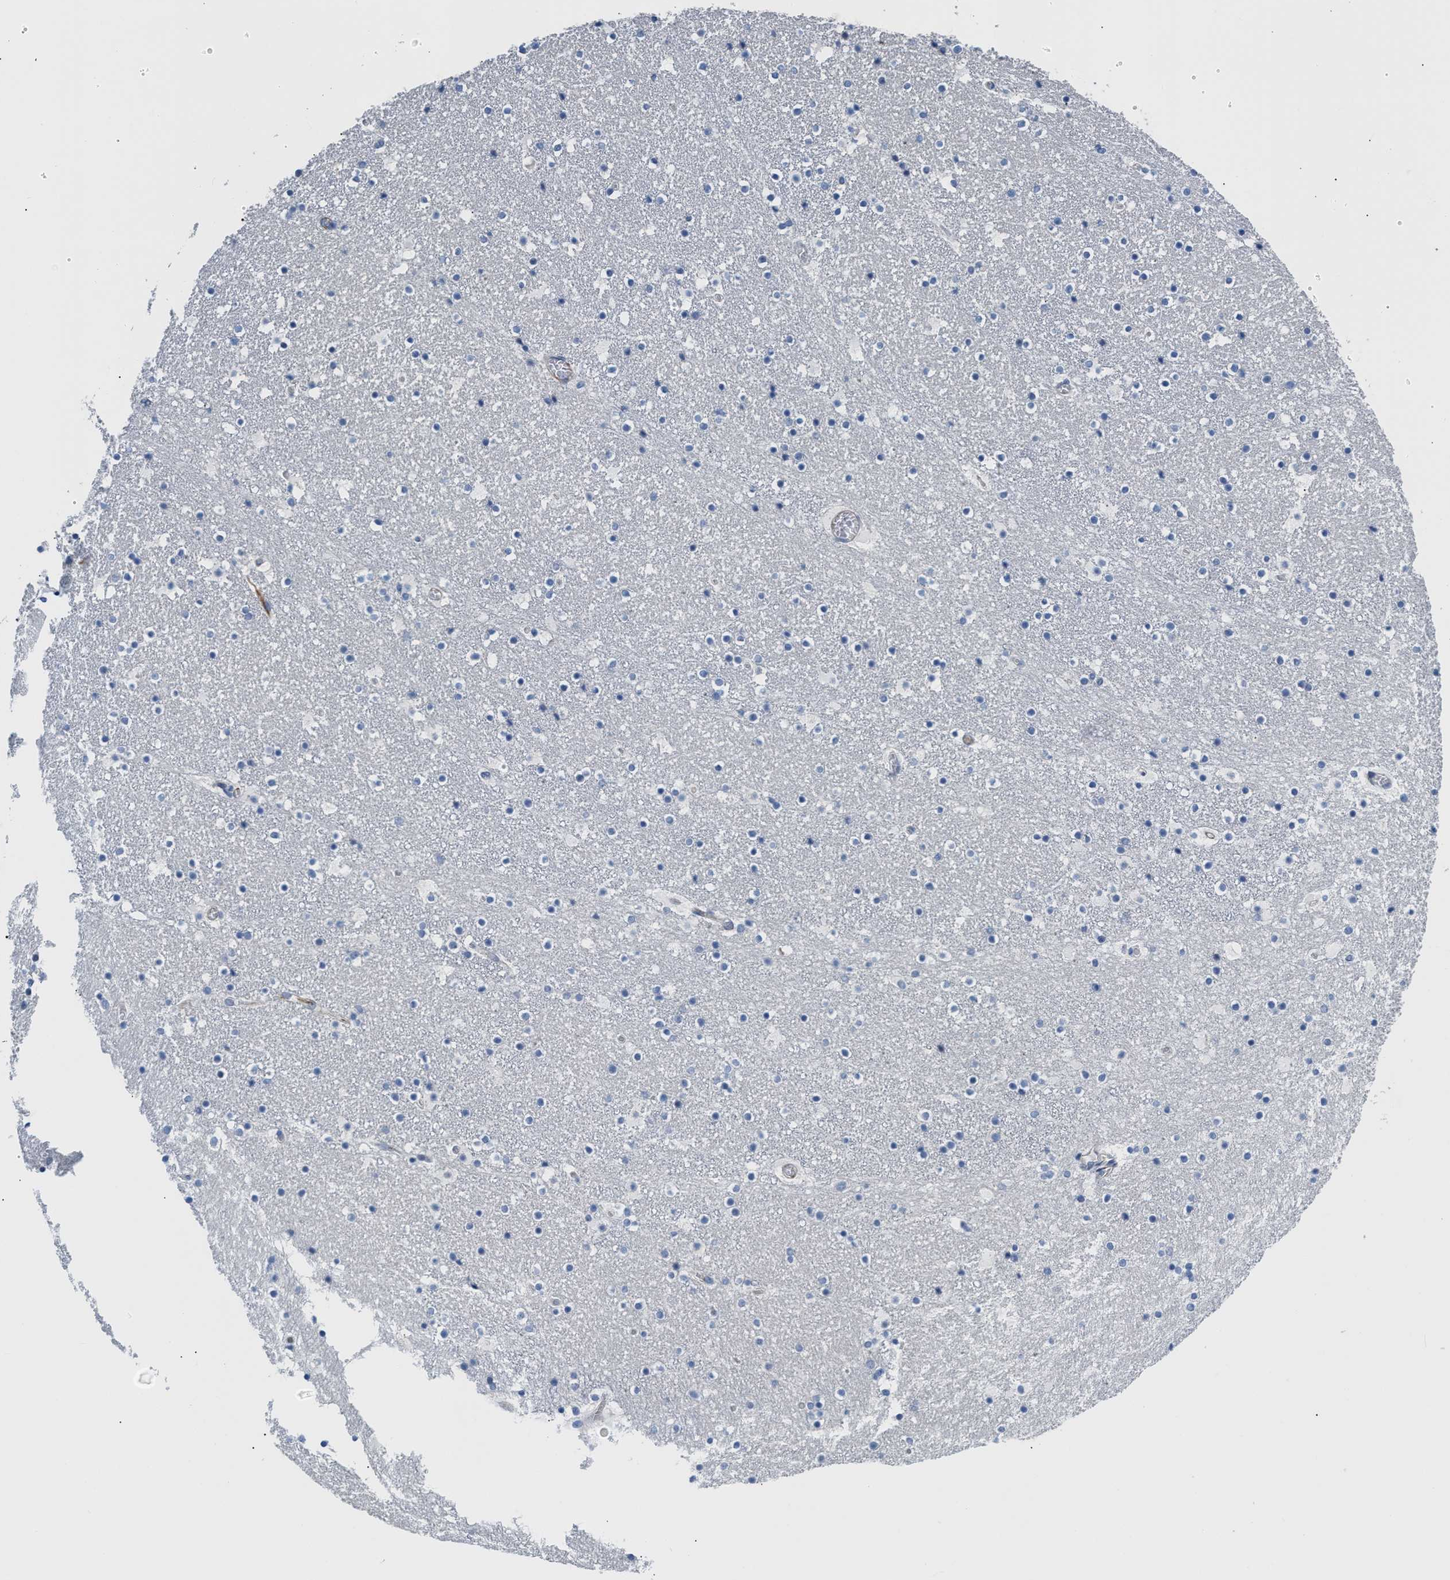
{"staining": {"intensity": "negative", "quantity": "none", "location": "none"}, "tissue": "caudate", "cell_type": "Glial cells", "image_type": "normal", "snomed": [{"axis": "morphology", "description": "Normal tissue, NOS"}, {"axis": "topography", "description": "Lateral ventricle wall"}], "caption": "Histopathology image shows no protein expression in glial cells of normal caudate. (DAB (3,3'-diaminobenzidine) immunohistochemistry visualized using brightfield microscopy, high magnification).", "gene": "TFPI", "patient": {"sex": "male", "age": 45}}